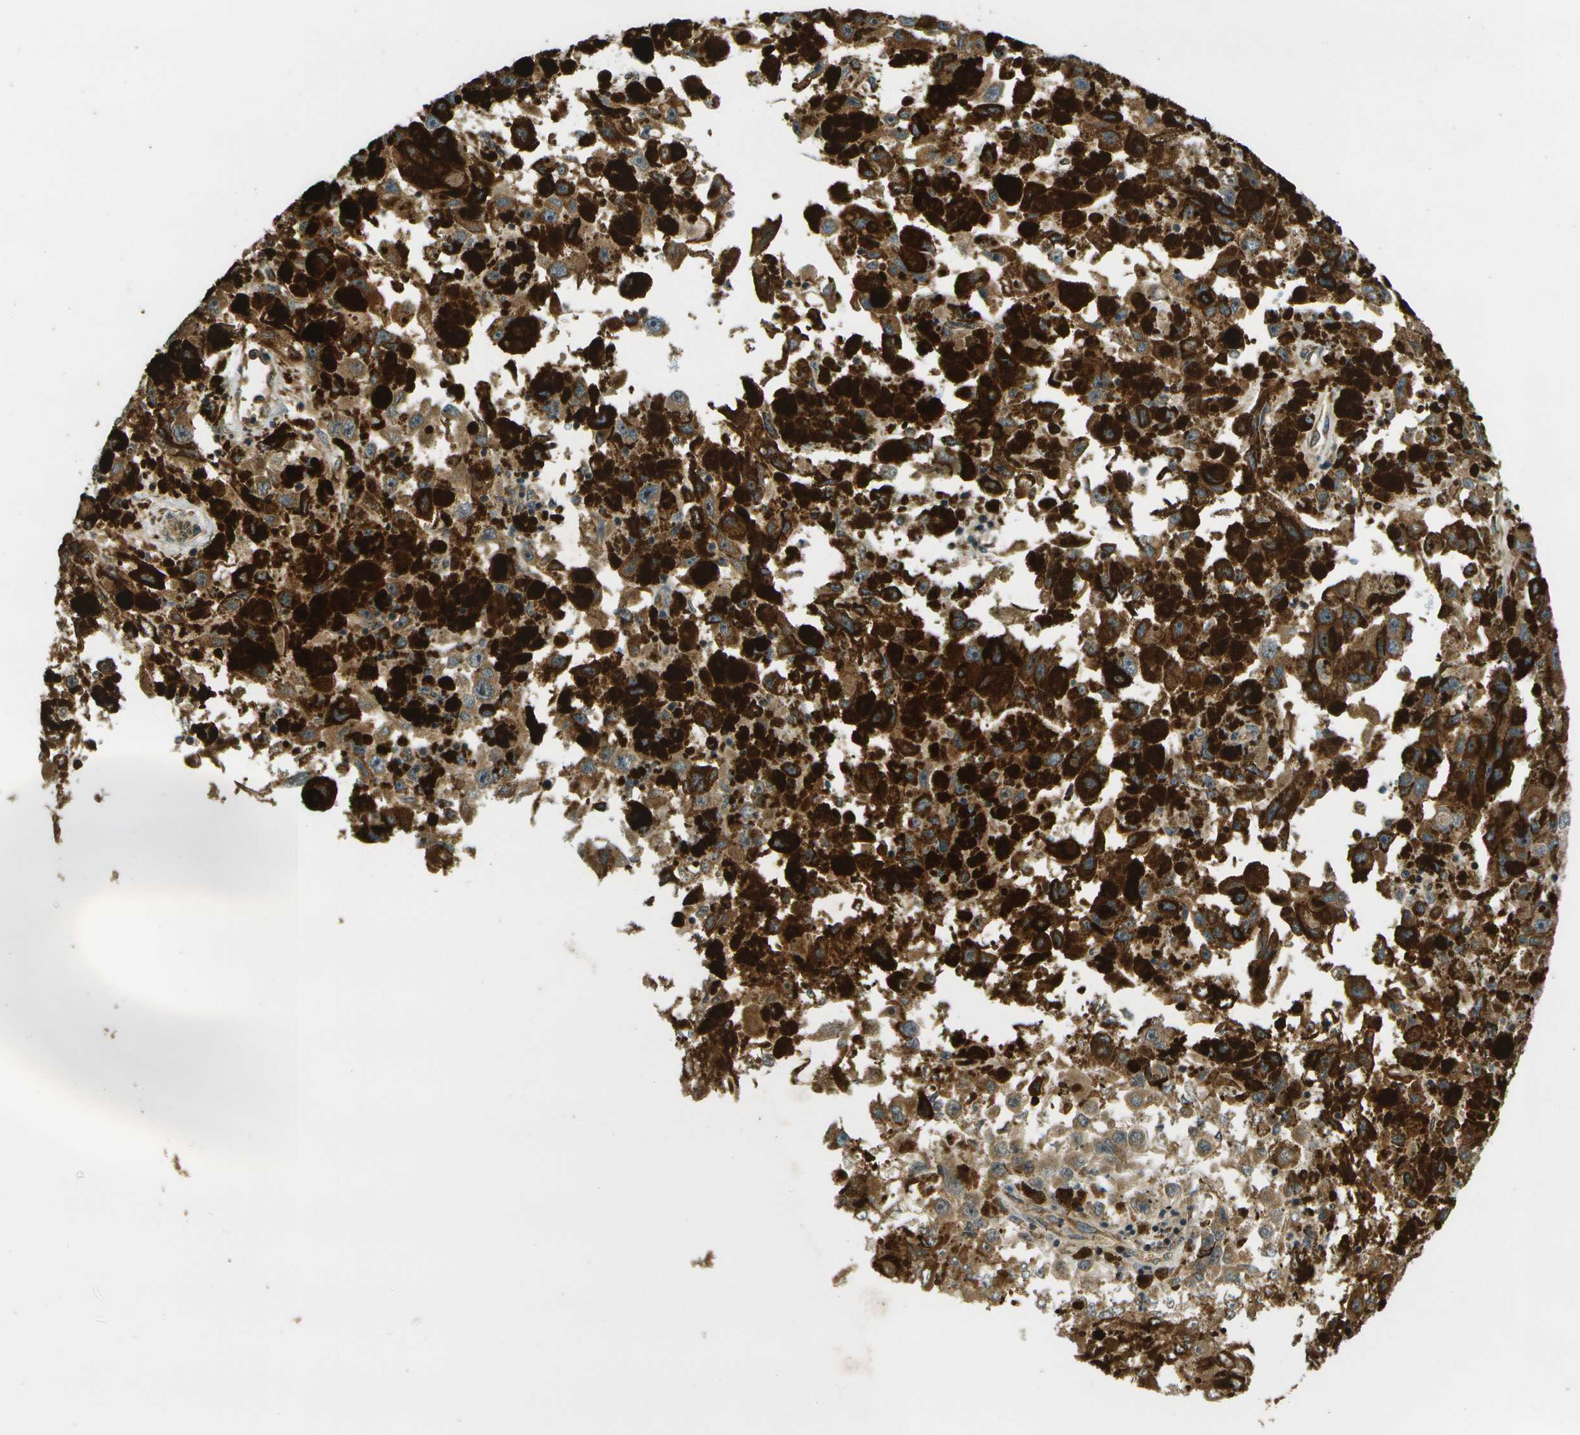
{"staining": {"intensity": "moderate", "quantity": ">75%", "location": "cytoplasmic/membranous"}, "tissue": "melanoma", "cell_type": "Tumor cells", "image_type": "cancer", "snomed": [{"axis": "morphology", "description": "Malignant melanoma, NOS"}, {"axis": "topography", "description": "Skin"}], "caption": "IHC image of human malignant melanoma stained for a protein (brown), which reveals medium levels of moderate cytoplasmic/membranous expression in about >75% of tumor cells.", "gene": "LRP12", "patient": {"sex": "female", "age": 104}}